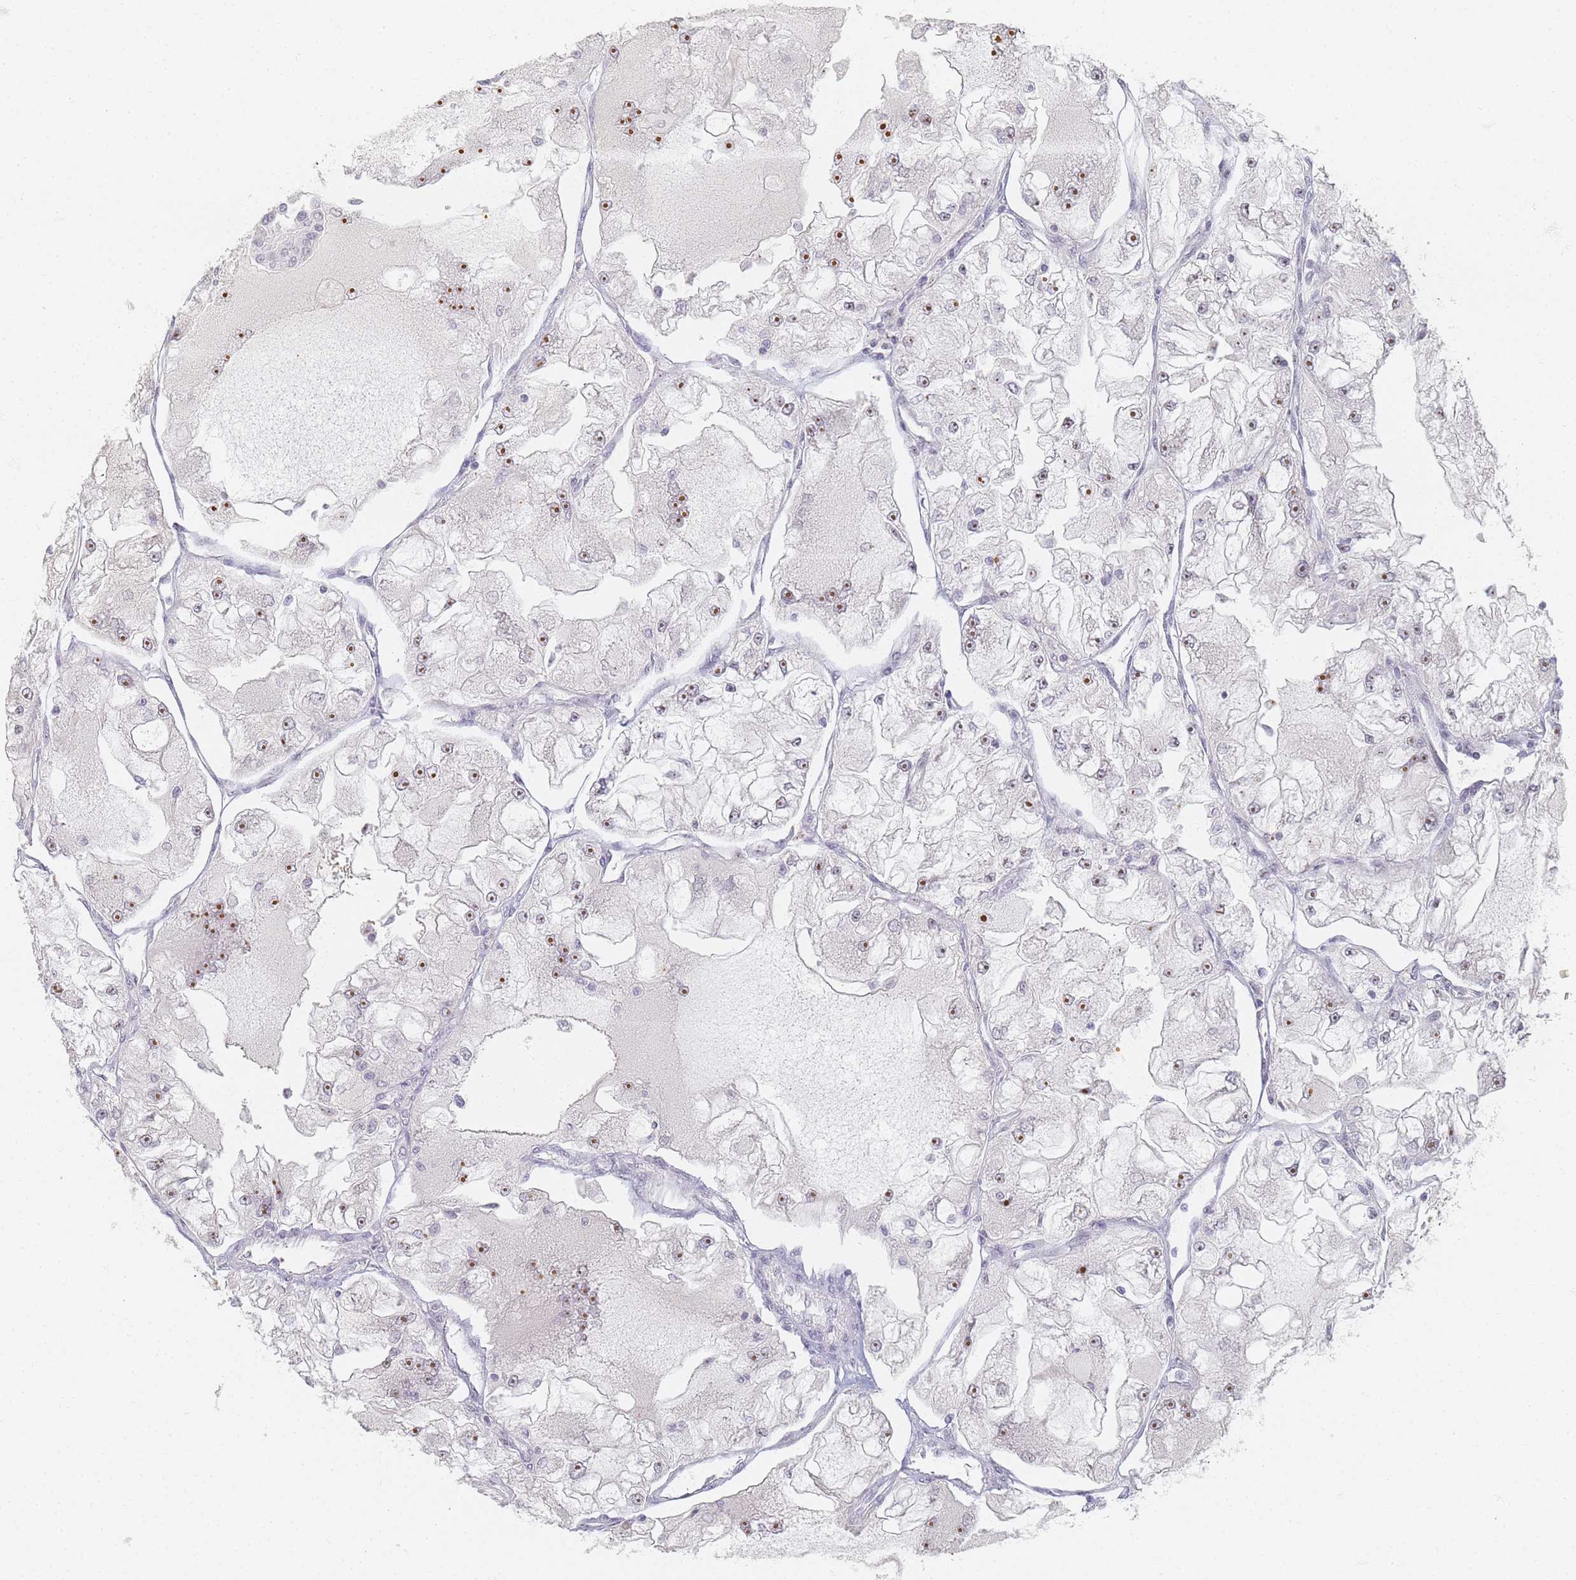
{"staining": {"intensity": "moderate", "quantity": ">75%", "location": "nuclear"}, "tissue": "renal cancer", "cell_type": "Tumor cells", "image_type": "cancer", "snomed": [{"axis": "morphology", "description": "Adenocarcinoma, NOS"}, {"axis": "topography", "description": "Kidney"}], "caption": "Moderate nuclear staining for a protein is seen in about >75% of tumor cells of renal cancer (adenocarcinoma) using IHC.", "gene": "SLC38A9", "patient": {"sex": "female", "age": 72}}